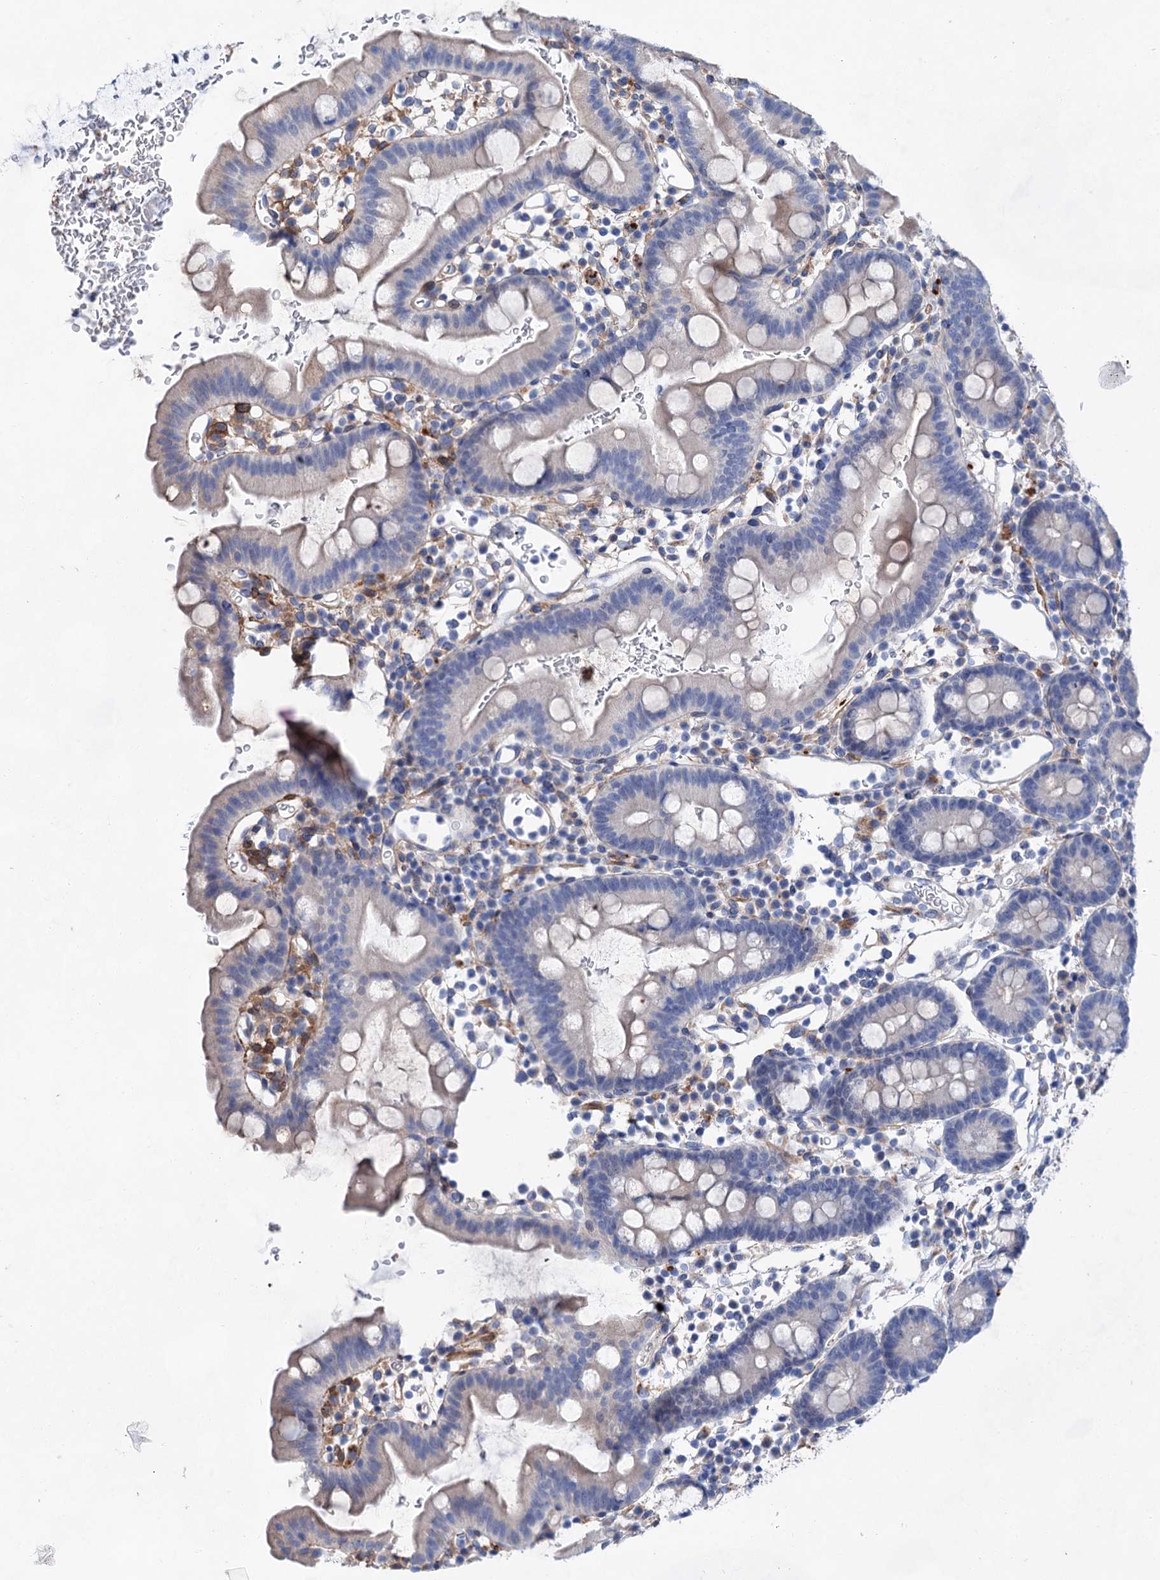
{"staining": {"intensity": "negative", "quantity": "none", "location": "none"}, "tissue": "small intestine", "cell_type": "Glandular cells", "image_type": "normal", "snomed": [{"axis": "morphology", "description": "Normal tissue, NOS"}, {"axis": "topography", "description": "Stomach, upper"}, {"axis": "topography", "description": "Stomach, lower"}, {"axis": "topography", "description": "Small intestine"}], "caption": "This is a photomicrograph of immunohistochemistry staining of normal small intestine, which shows no positivity in glandular cells. (DAB (3,3'-diaminobenzidine) immunohistochemistry (IHC) visualized using brightfield microscopy, high magnification).", "gene": "GPR155", "patient": {"sex": "male", "age": 68}}